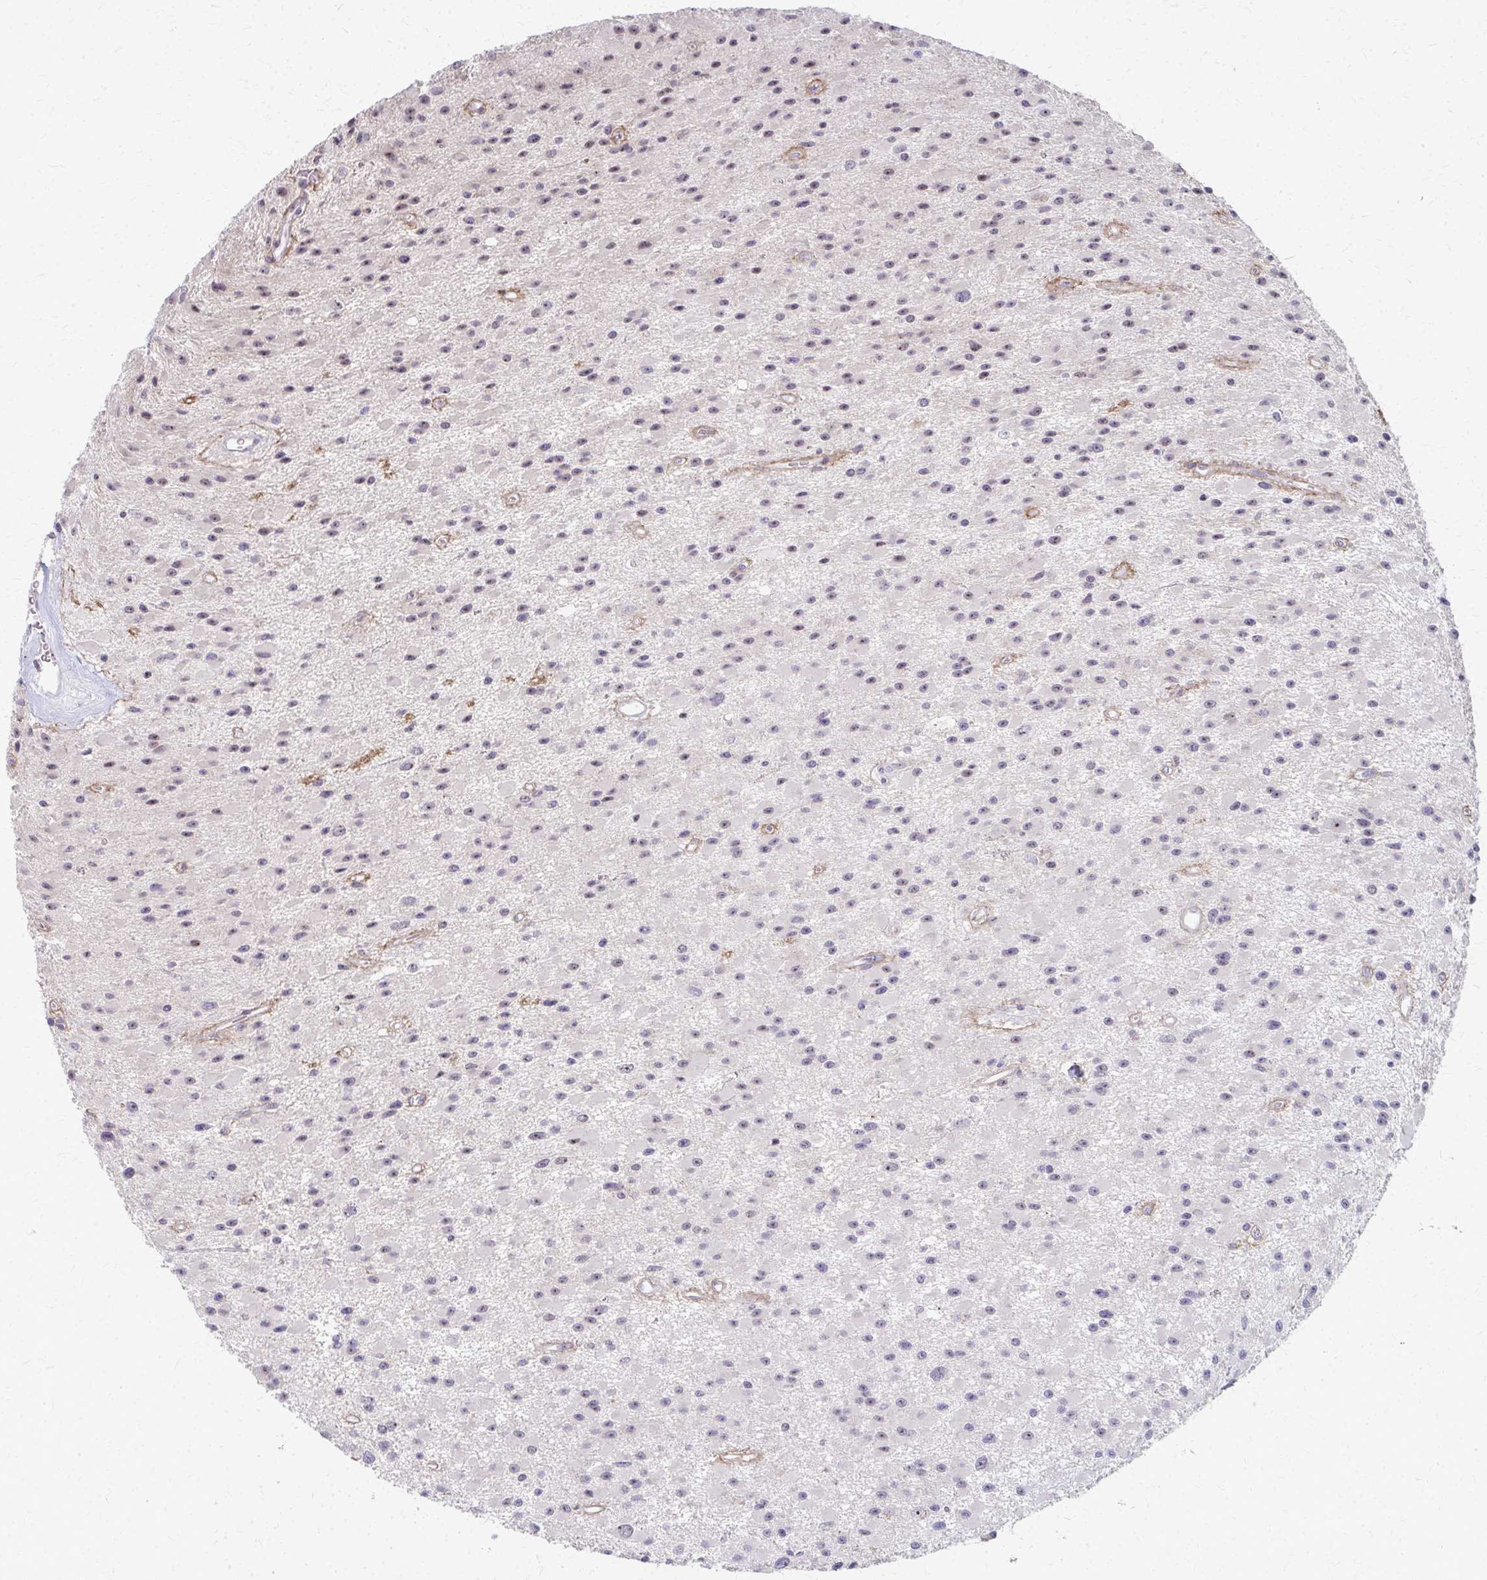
{"staining": {"intensity": "weak", "quantity": "<25%", "location": "nuclear"}, "tissue": "glioma", "cell_type": "Tumor cells", "image_type": "cancer", "snomed": [{"axis": "morphology", "description": "Glioma, malignant, High grade"}, {"axis": "topography", "description": "Brain"}], "caption": "Tumor cells are negative for protein expression in human glioma.", "gene": "NUDT16", "patient": {"sex": "male", "age": 29}}